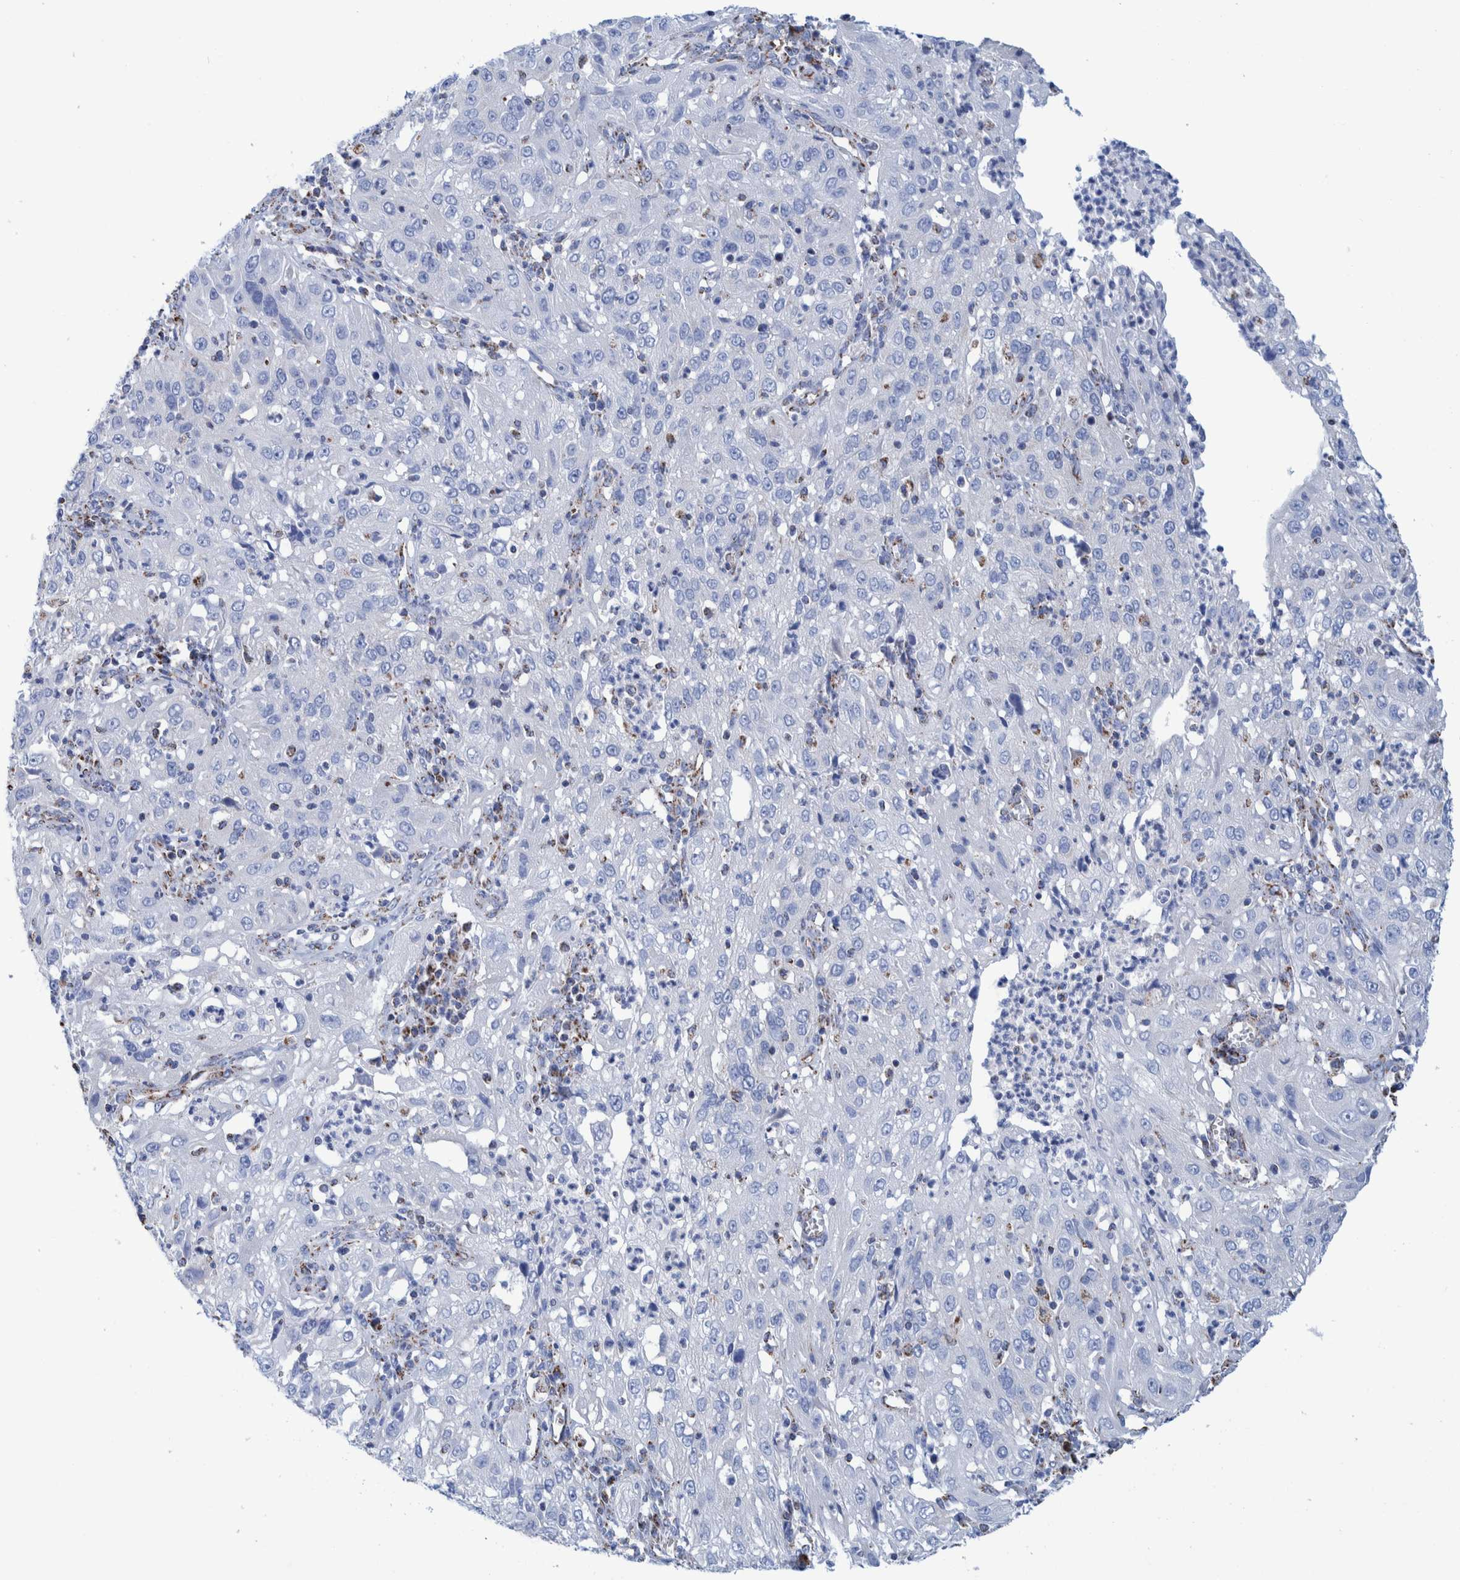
{"staining": {"intensity": "negative", "quantity": "none", "location": "none"}, "tissue": "cervical cancer", "cell_type": "Tumor cells", "image_type": "cancer", "snomed": [{"axis": "morphology", "description": "Squamous cell carcinoma, NOS"}, {"axis": "topography", "description": "Cervix"}], "caption": "DAB immunohistochemical staining of human squamous cell carcinoma (cervical) exhibits no significant expression in tumor cells.", "gene": "DECR1", "patient": {"sex": "female", "age": 32}}